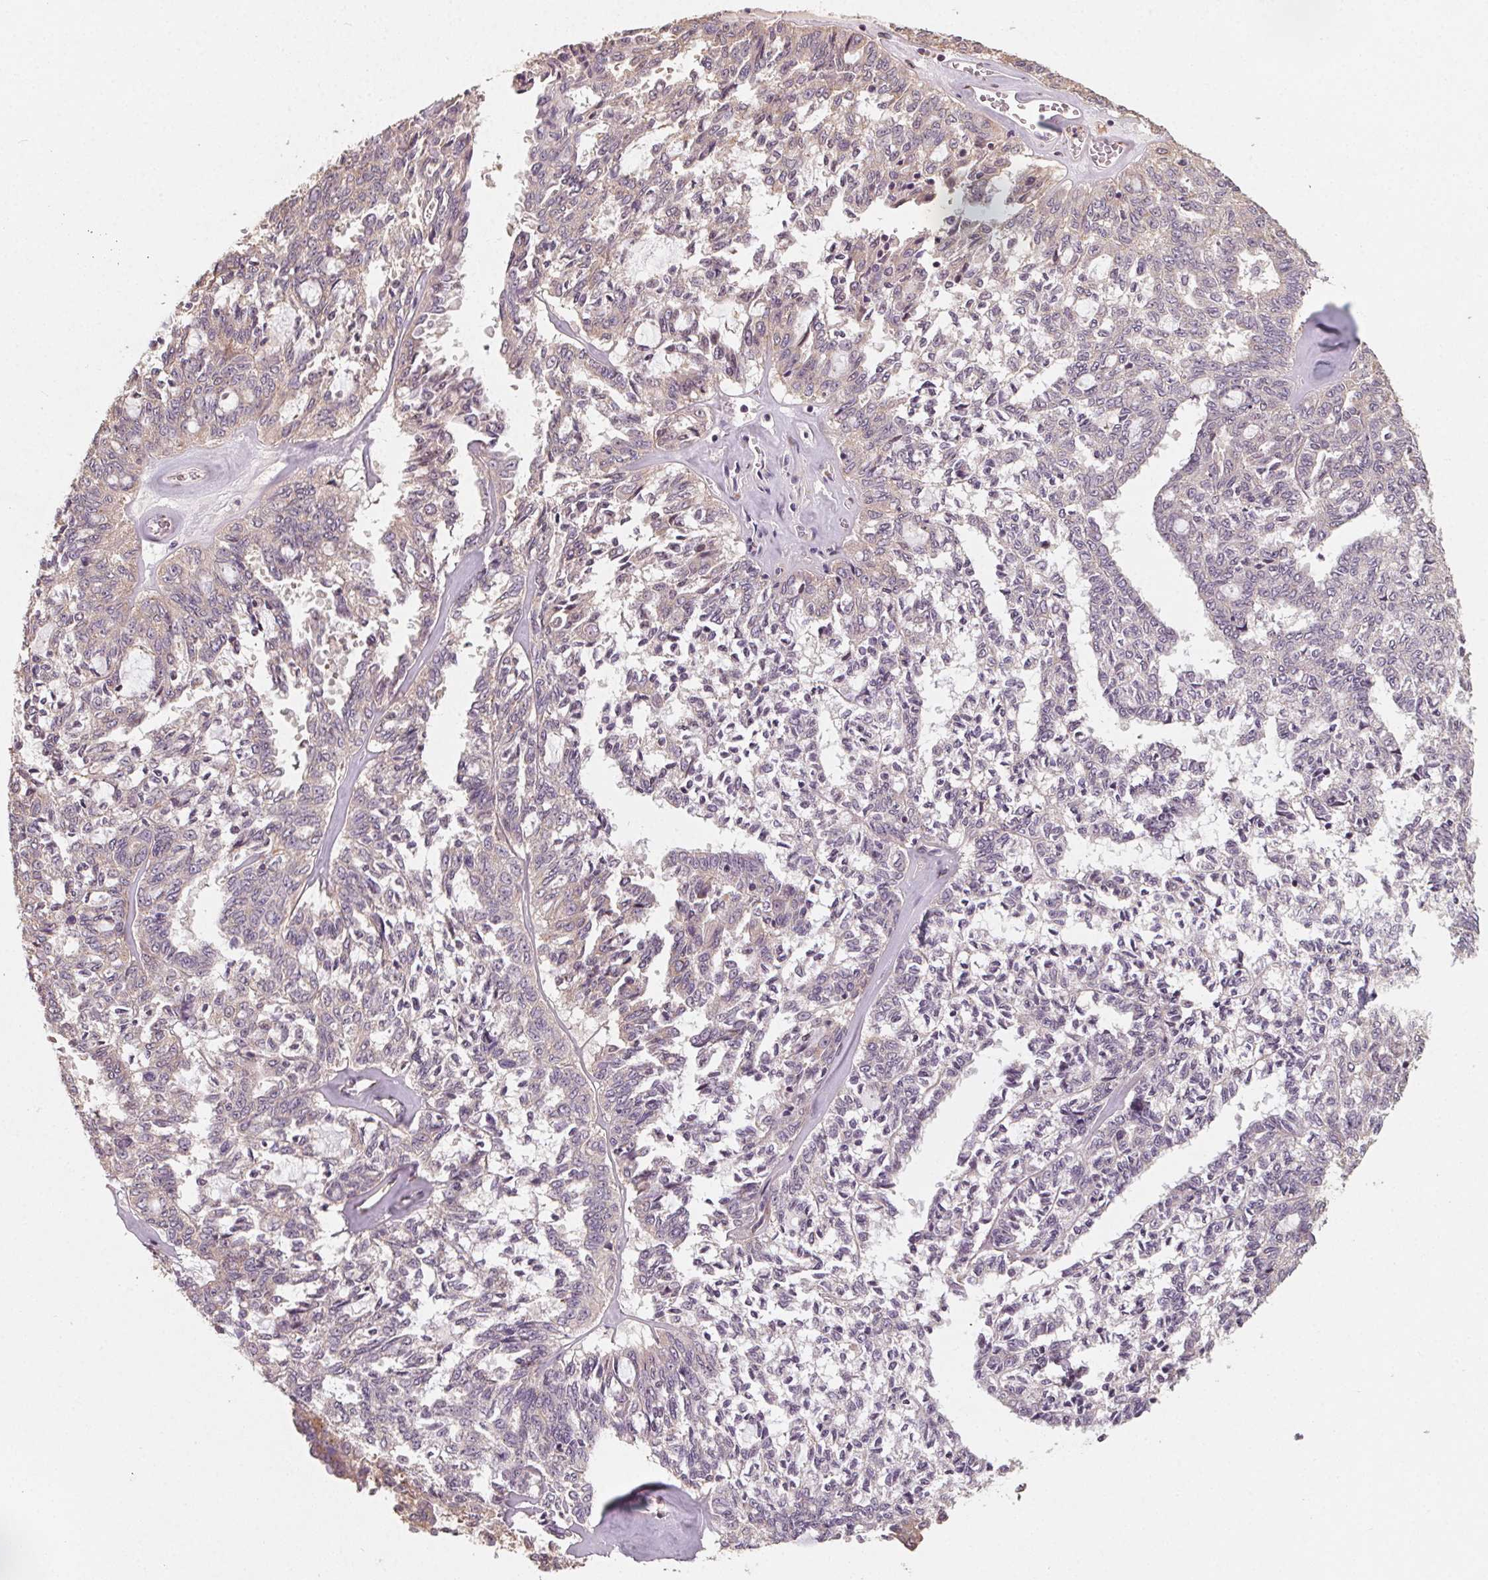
{"staining": {"intensity": "negative", "quantity": "none", "location": "none"}, "tissue": "ovarian cancer", "cell_type": "Tumor cells", "image_type": "cancer", "snomed": [{"axis": "morphology", "description": "Cystadenocarcinoma, serous, NOS"}, {"axis": "topography", "description": "Ovary"}], "caption": "DAB (3,3'-diaminobenzidine) immunohistochemical staining of serous cystadenocarcinoma (ovarian) exhibits no significant expression in tumor cells.", "gene": "AP1S1", "patient": {"sex": "female", "age": 71}}